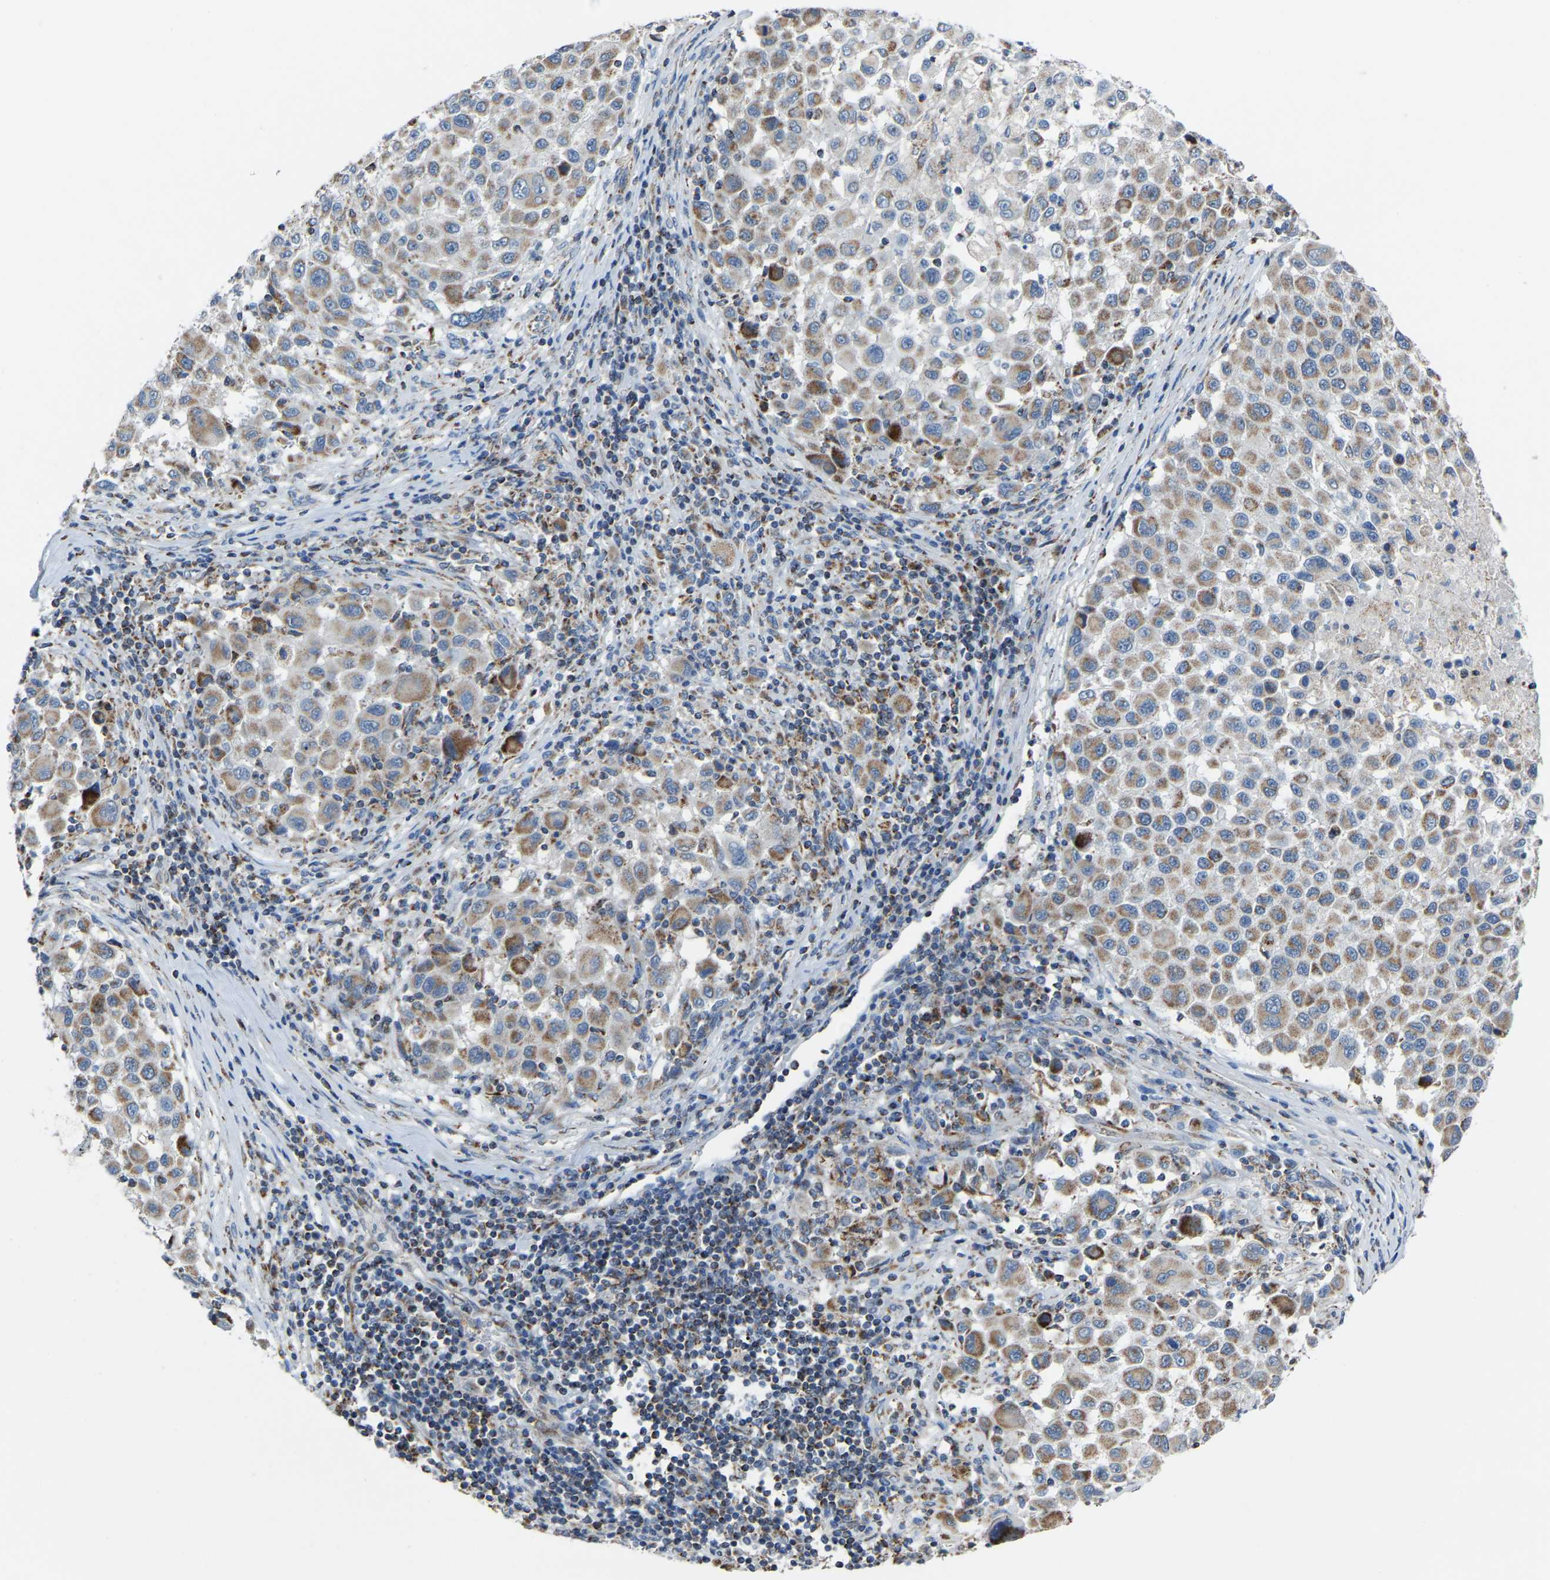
{"staining": {"intensity": "moderate", "quantity": ">75%", "location": "cytoplasmic/membranous"}, "tissue": "melanoma", "cell_type": "Tumor cells", "image_type": "cancer", "snomed": [{"axis": "morphology", "description": "Malignant melanoma, Metastatic site"}, {"axis": "topography", "description": "Lymph node"}], "caption": "Moderate cytoplasmic/membranous protein staining is identified in about >75% of tumor cells in melanoma. The protein is stained brown, and the nuclei are stained in blue (DAB (3,3'-diaminobenzidine) IHC with brightfield microscopy, high magnification).", "gene": "CANT1", "patient": {"sex": "male", "age": 61}}